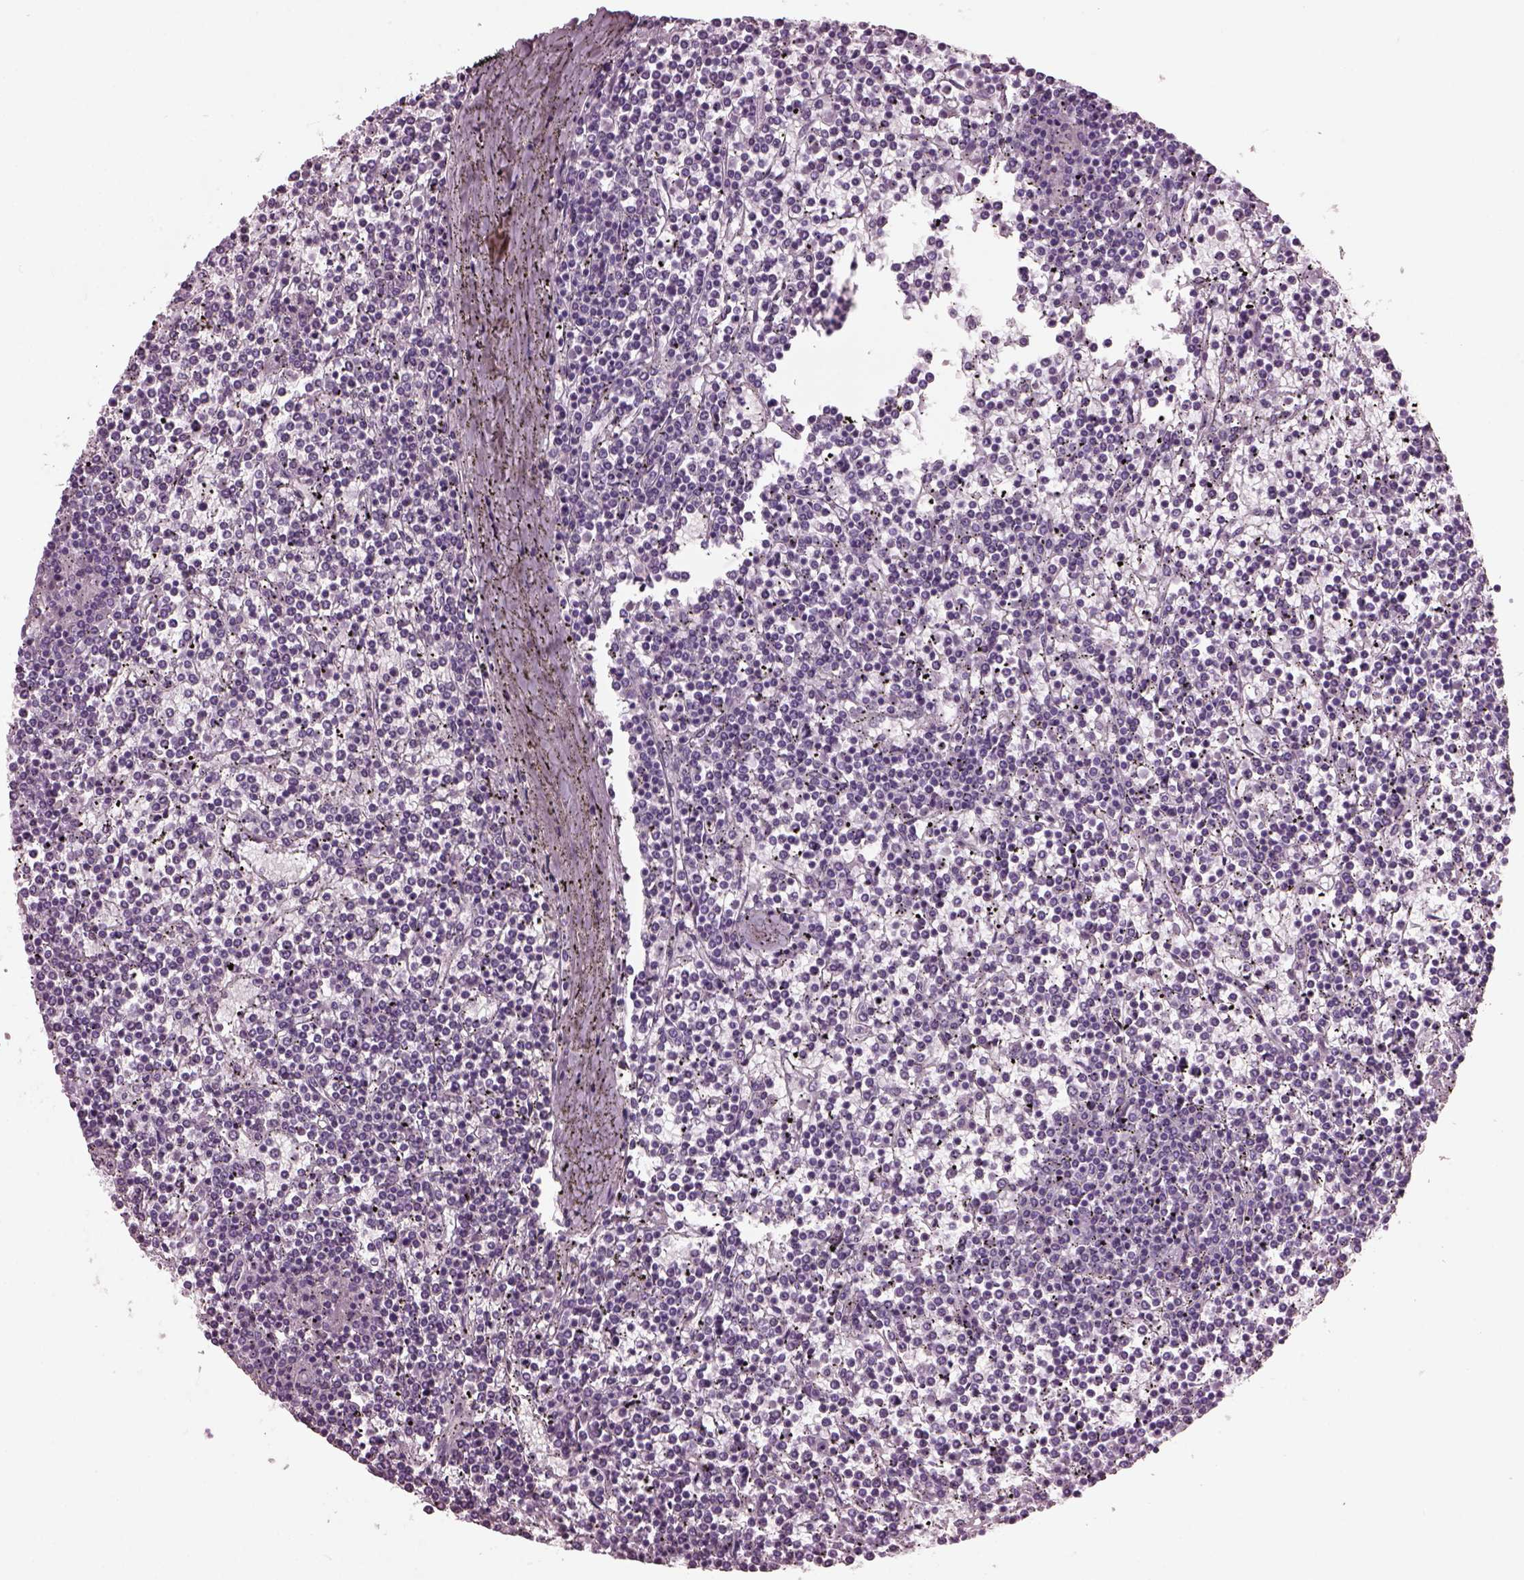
{"staining": {"intensity": "negative", "quantity": "none", "location": "none"}, "tissue": "lymphoma", "cell_type": "Tumor cells", "image_type": "cancer", "snomed": [{"axis": "morphology", "description": "Malignant lymphoma, non-Hodgkin's type, Low grade"}, {"axis": "topography", "description": "Spleen"}], "caption": "Malignant lymphoma, non-Hodgkin's type (low-grade) was stained to show a protein in brown. There is no significant staining in tumor cells.", "gene": "KRTAP3-2", "patient": {"sex": "female", "age": 19}}